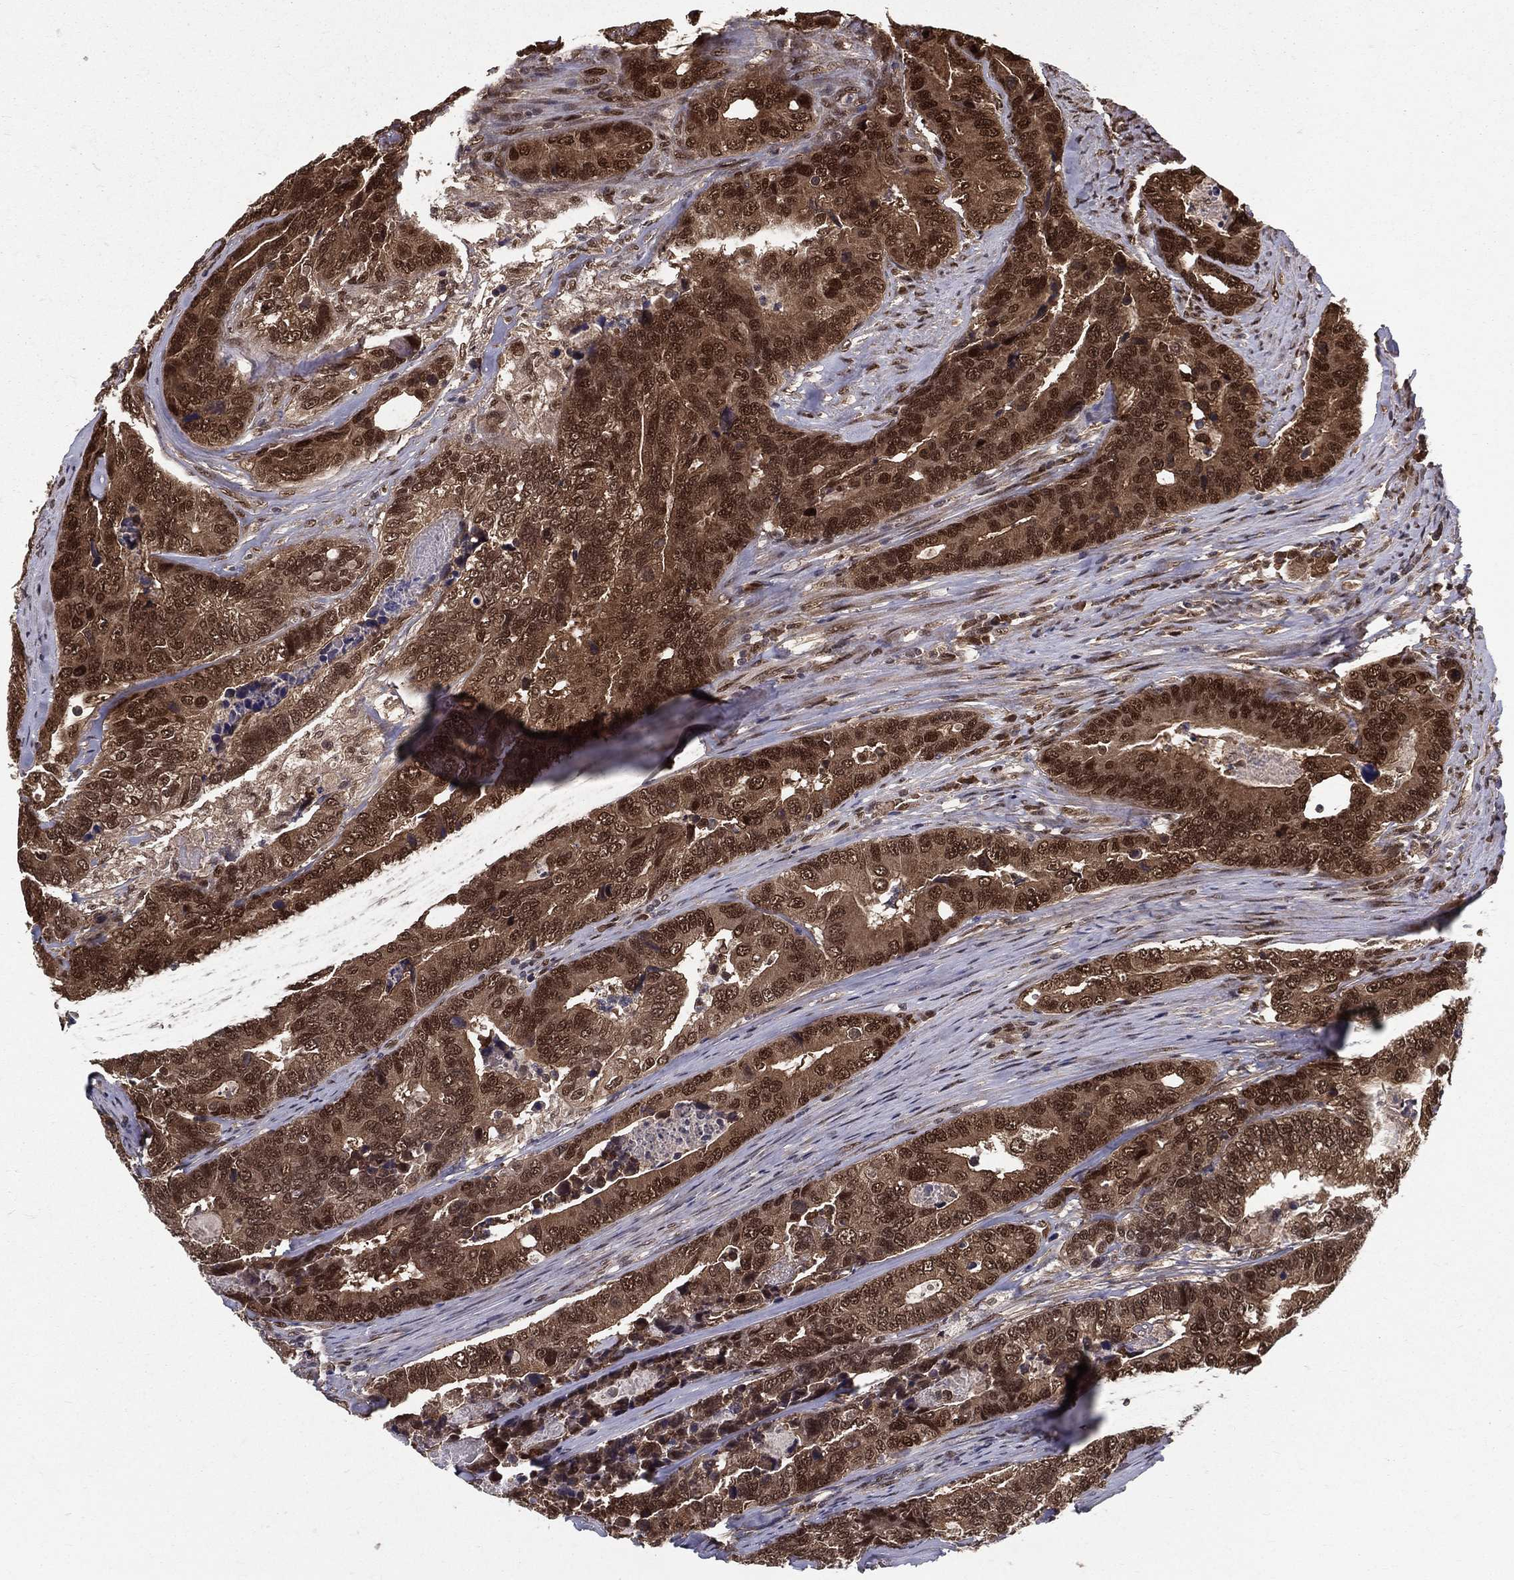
{"staining": {"intensity": "strong", "quantity": "25%-75%", "location": "cytoplasmic/membranous,nuclear"}, "tissue": "colorectal cancer", "cell_type": "Tumor cells", "image_type": "cancer", "snomed": [{"axis": "morphology", "description": "Adenocarcinoma, NOS"}, {"axis": "topography", "description": "Colon"}], "caption": "IHC staining of colorectal cancer (adenocarcinoma), which displays high levels of strong cytoplasmic/membranous and nuclear expression in approximately 25%-75% of tumor cells indicating strong cytoplasmic/membranous and nuclear protein expression. The staining was performed using DAB (brown) for protein detection and nuclei were counterstained in hematoxylin (blue).", "gene": "CARM1", "patient": {"sex": "female", "age": 72}}